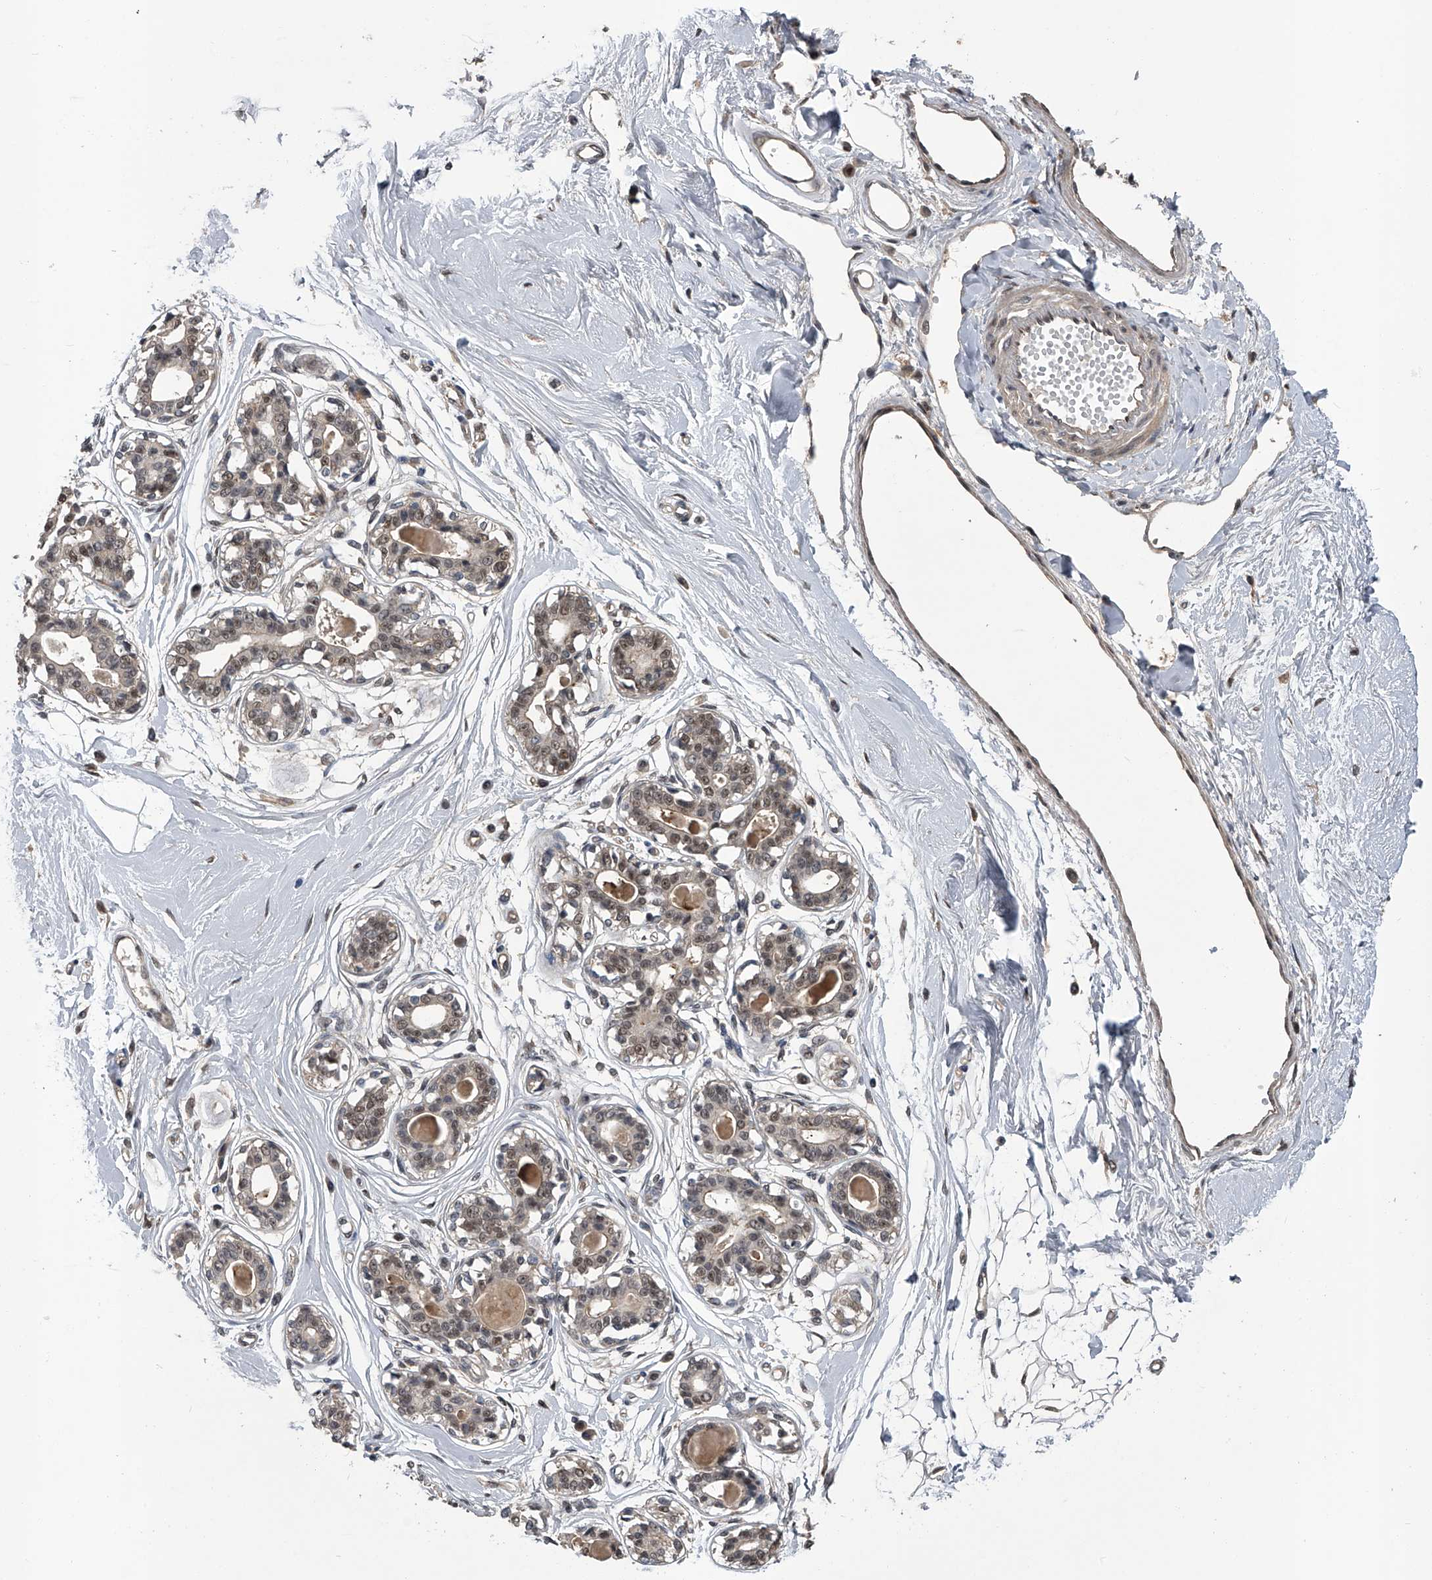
{"staining": {"intensity": "negative", "quantity": "none", "location": "none"}, "tissue": "breast", "cell_type": "Adipocytes", "image_type": "normal", "snomed": [{"axis": "morphology", "description": "Normal tissue, NOS"}, {"axis": "topography", "description": "Breast"}], "caption": "DAB (3,3'-diaminobenzidine) immunohistochemical staining of unremarkable breast exhibits no significant expression in adipocytes.", "gene": "SLC12A8", "patient": {"sex": "female", "age": 45}}